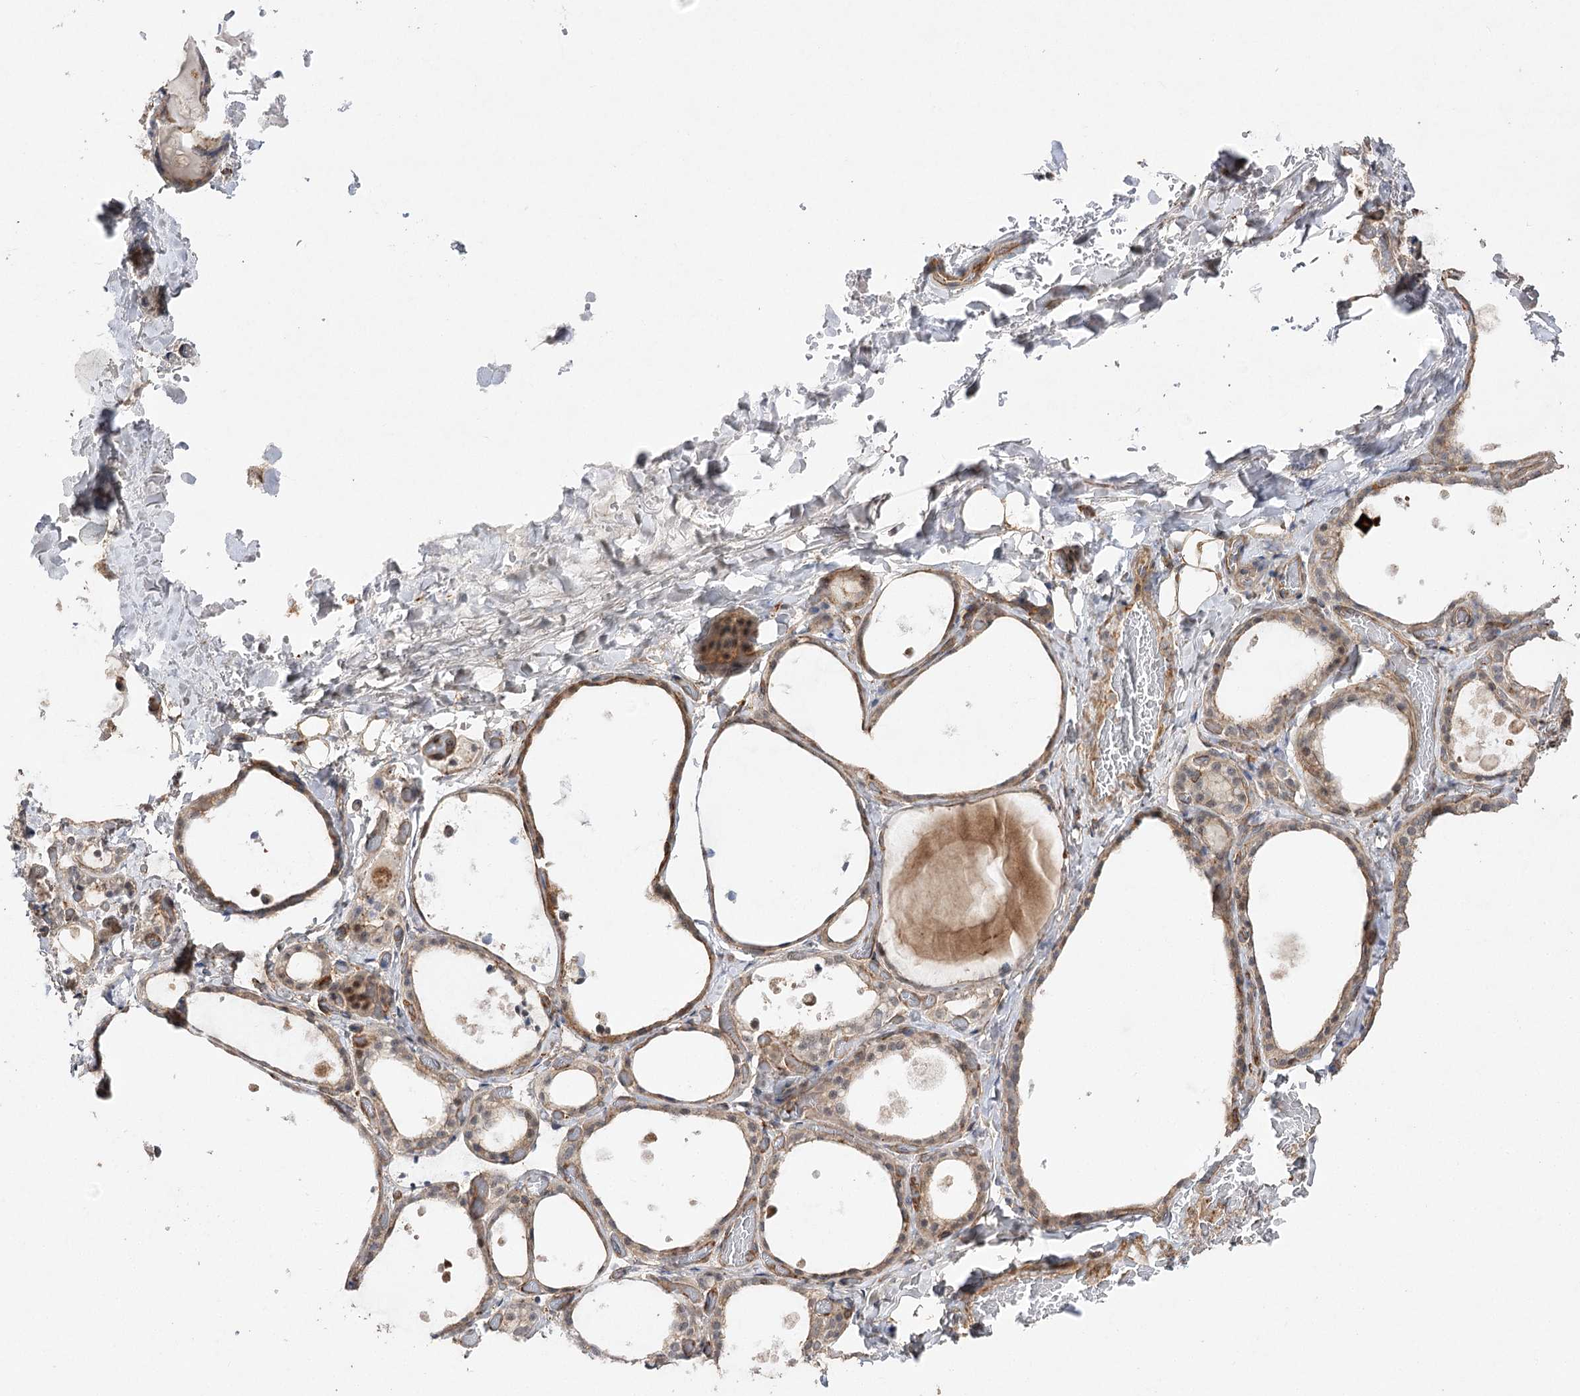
{"staining": {"intensity": "moderate", "quantity": "<25%", "location": "nuclear"}, "tissue": "thyroid gland", "cell_type": "Glandular cells", "image_type": "normal", "snomed": [{"axis": "morphology", "description": "Normal tissue, NOS"}, {"axis": "topography", "description": "Thyroid gland"}], "caption": "Immunohistochemical staining of unremarkable human thyroid gland demonstrates moderate nuclear protein expression in approximately <25% of glandular cells. (DAB IHC with brightfield microscopy, high magnification).", "gene": "OBSL1", "patient": {"sex": "female", "age": 44}}